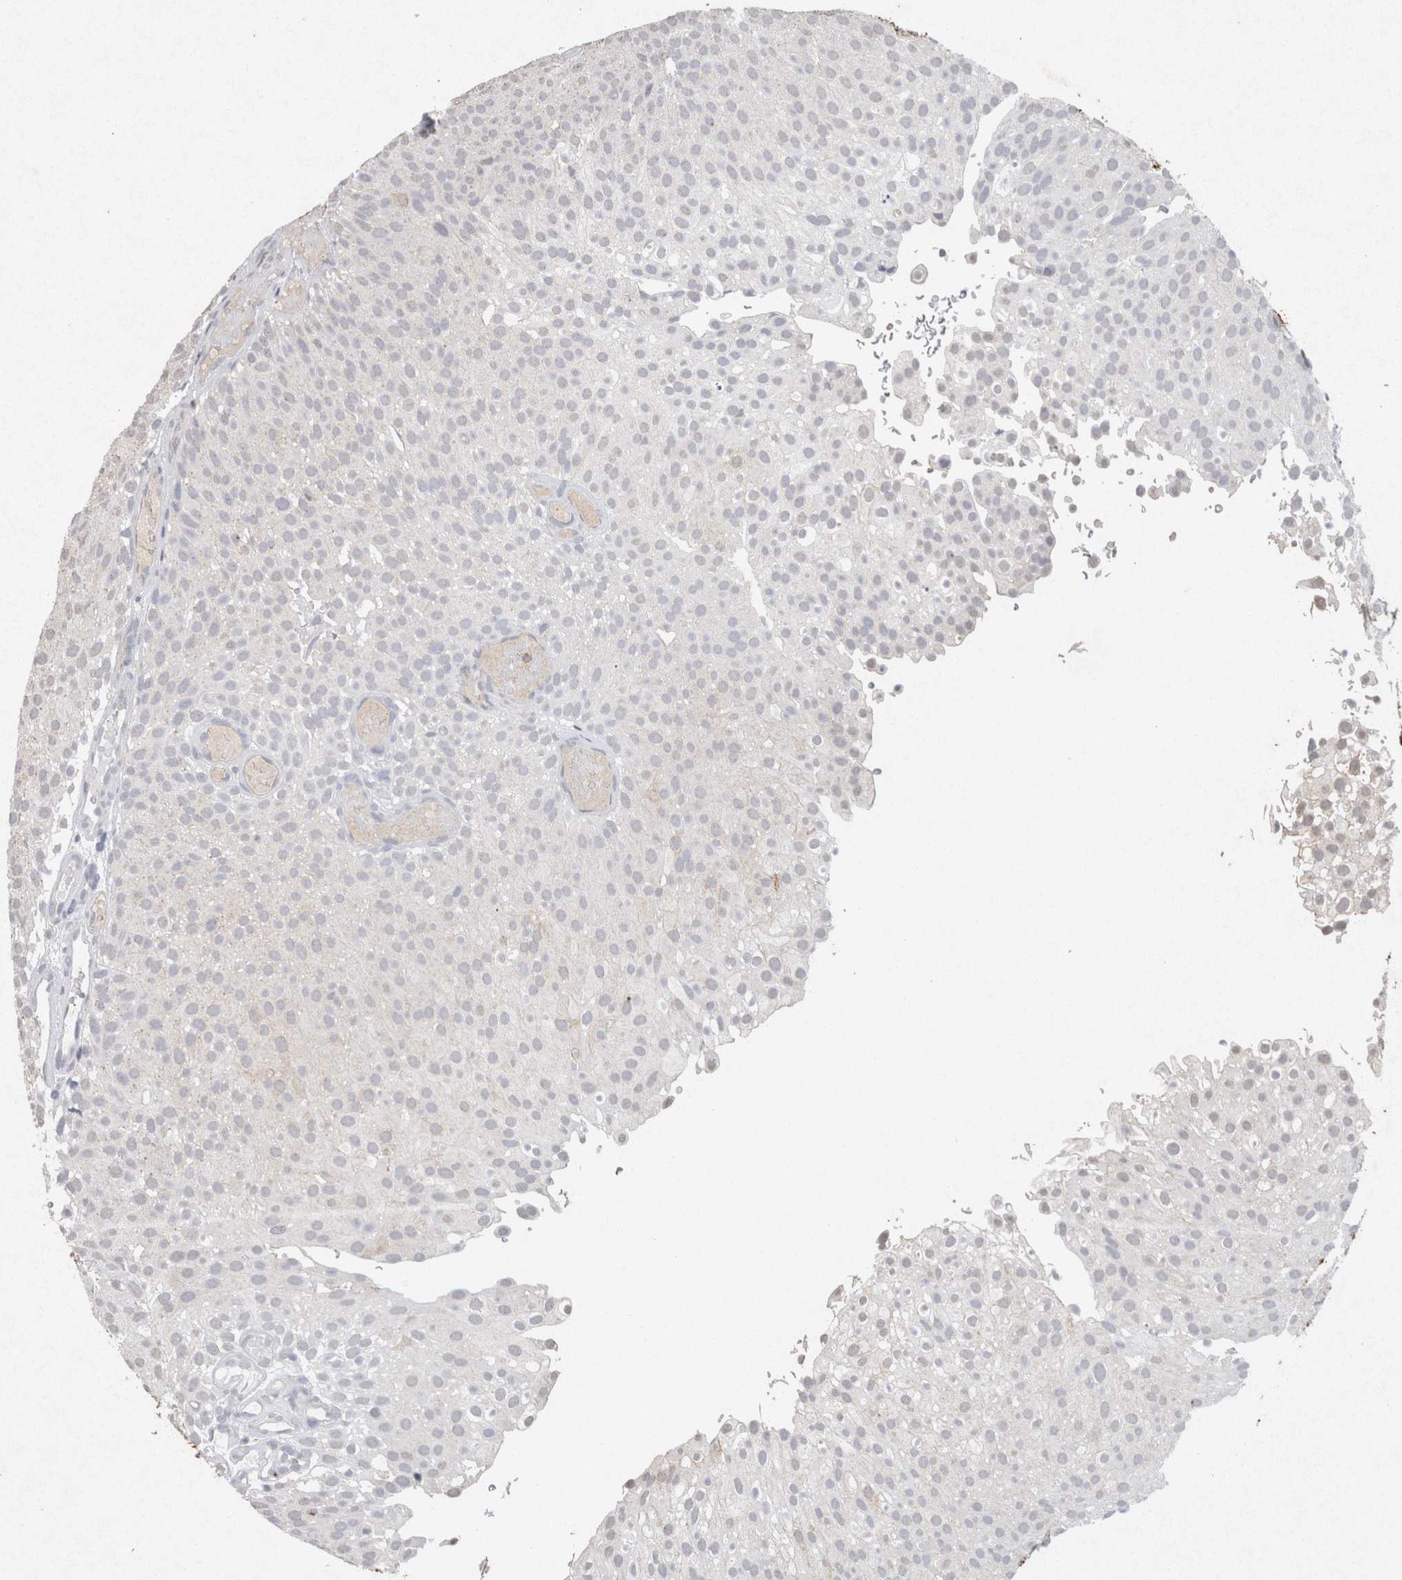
{"staining": {"intensity": "negative", "quantity": "none", "location": "none"}, "tissue": "urothelial cancer", "cell_type": "Tumor cells", "image_type": "cancer", "snomed": [{"axis": "morphology", "description": "Urothelial carcinoma, Low grade"}, {"axis": "topography", "description": "Urinary bladder"}], "caption": "A photomicrograph of human urothelial carcinoma (low-grade) is negative for staining in tumor cells.", "gene": "FABP7", "patient": {"sex": "male", "age": 78}}